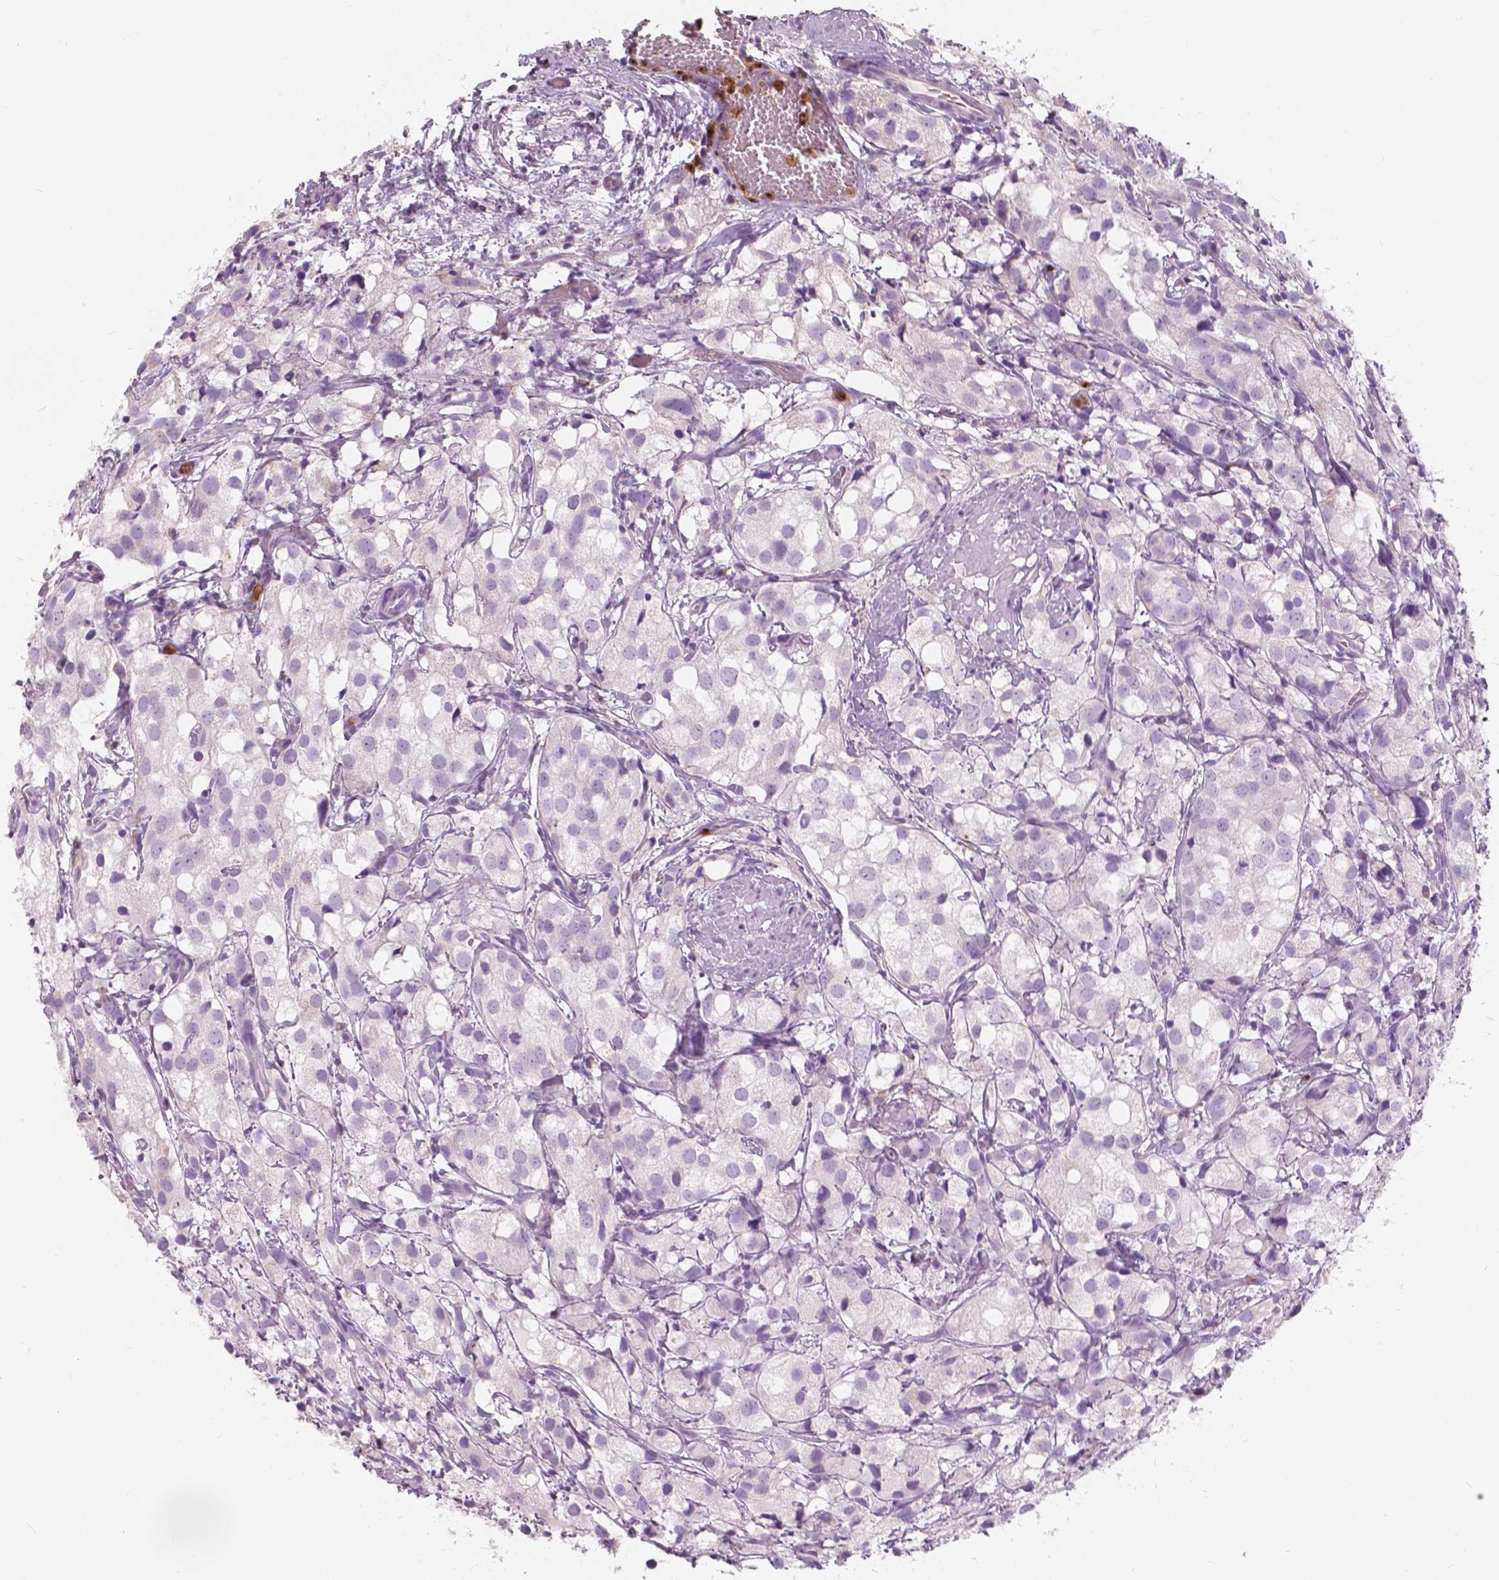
{"staining": {"intensity": "negative", "quantity": "none", "location": "none"}, "tissue": "prostate cancer", "cell_type": "Tumor cells", "image_type": "cancer", "snomed": [{"axis": "morphology", "description": "Adenocarcinoma, High grade"}, {"axis": "topography", "description": "Prostate"}], "caption": "The photomicrograph shows no significant positivity in tumor cells of high-grade adenocarcinoma (prostate). (DAB (3,3'-diaminobenzidine) immunohistochemistry, high magnification).", "gene": "CXCR2", "patient": {"sex": "male", "age": 86}}